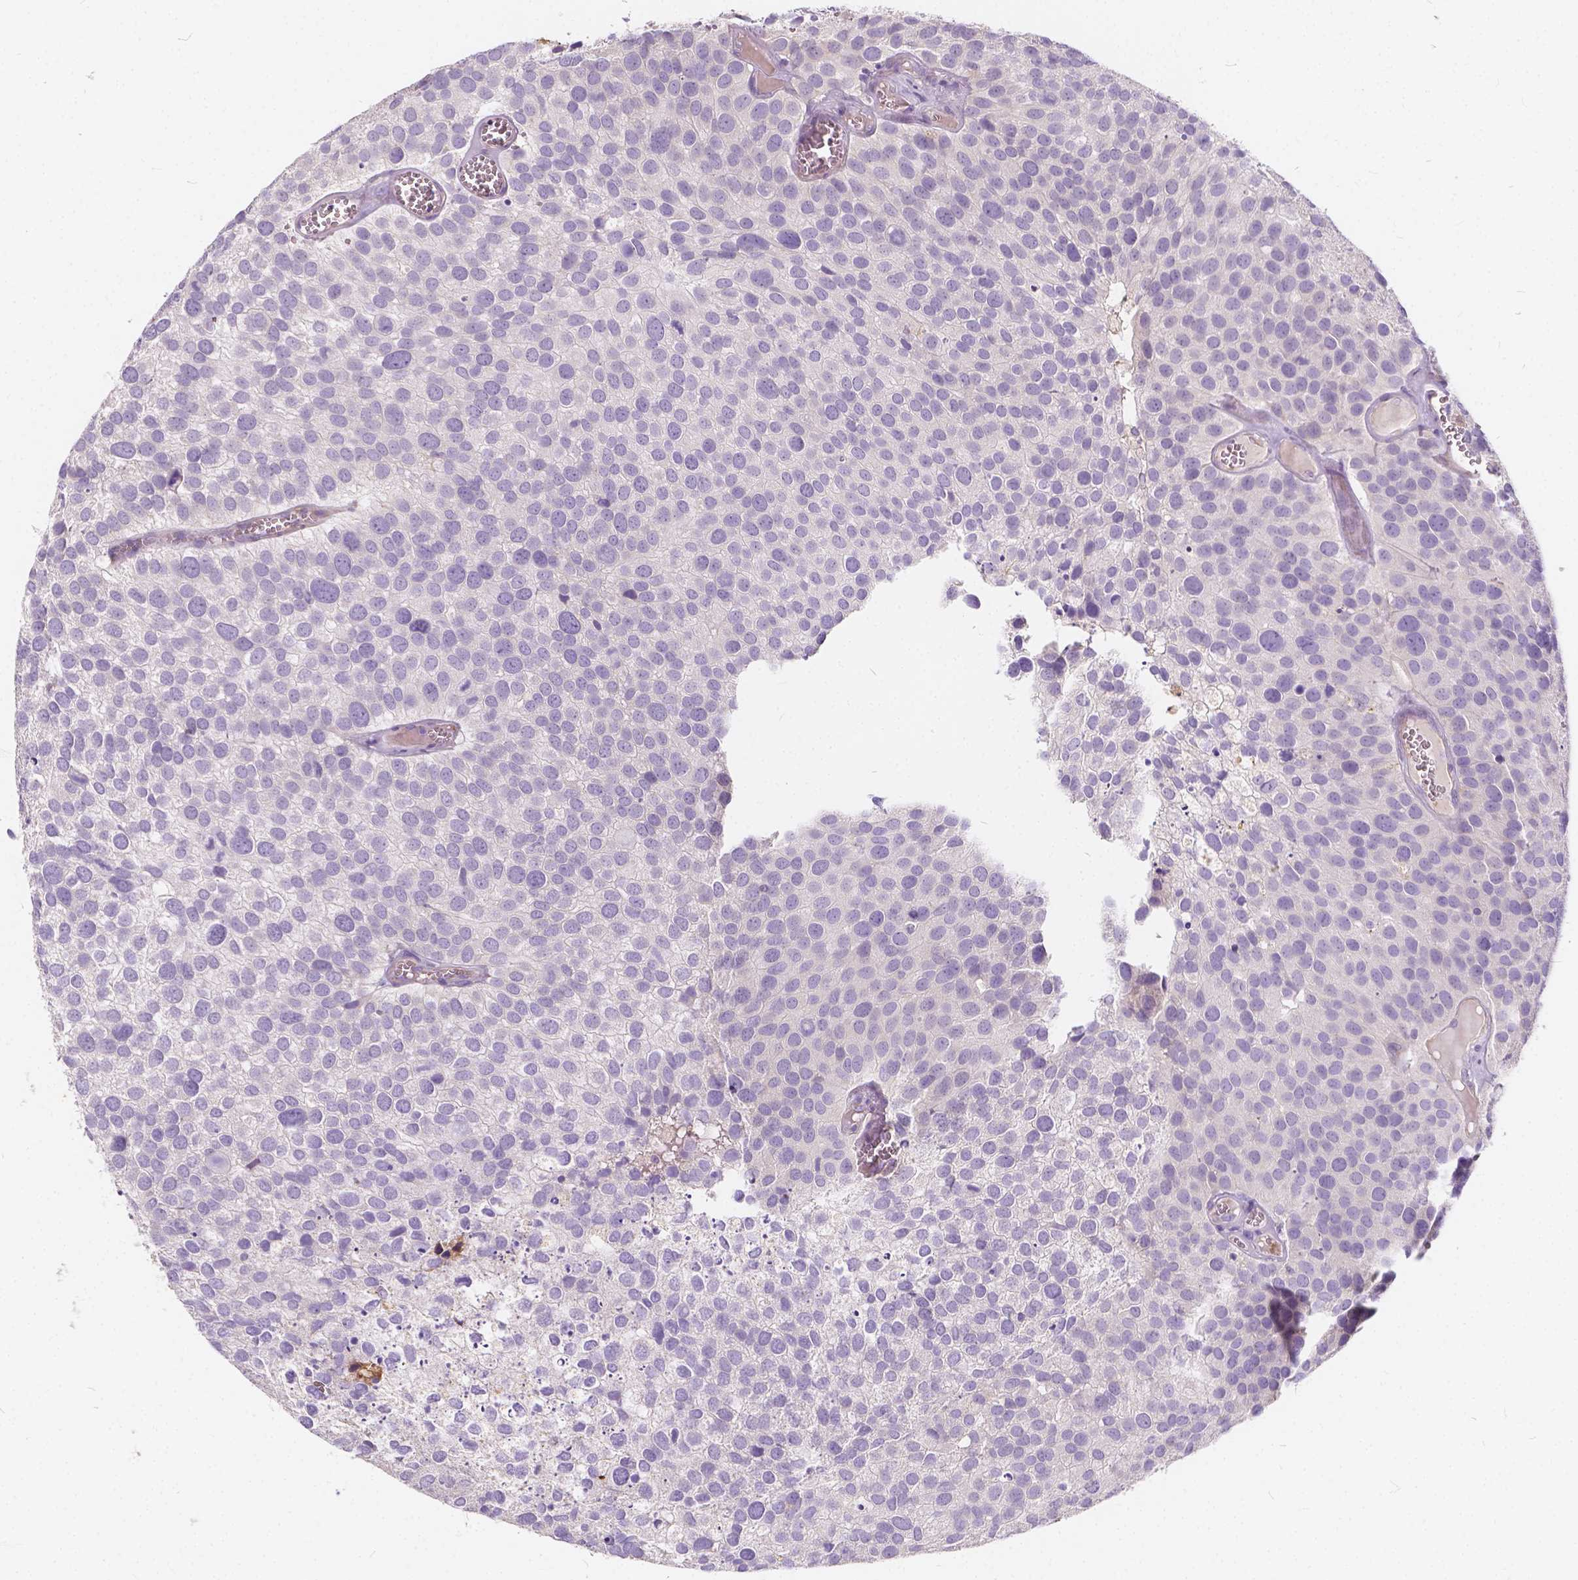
{"staining": {"intensity": "negative", "quantity": "none", "location": "none"}, "tissue": "urothelial cancer", "cell_type": "Tumor cells", "image_type": "cancer", "snomed": [{"axis": "morphology", "description": "Urothelial carcinoma, Low grade"}, {"axis": "topography", "description": "Urinary bladder"}], "caption": "IHC of urothelial carcinoma (low-grade) exhibits no staining in tumor cells.", "gene": "KIAA0513", "patient": {"sex": "female", "age": 69}}